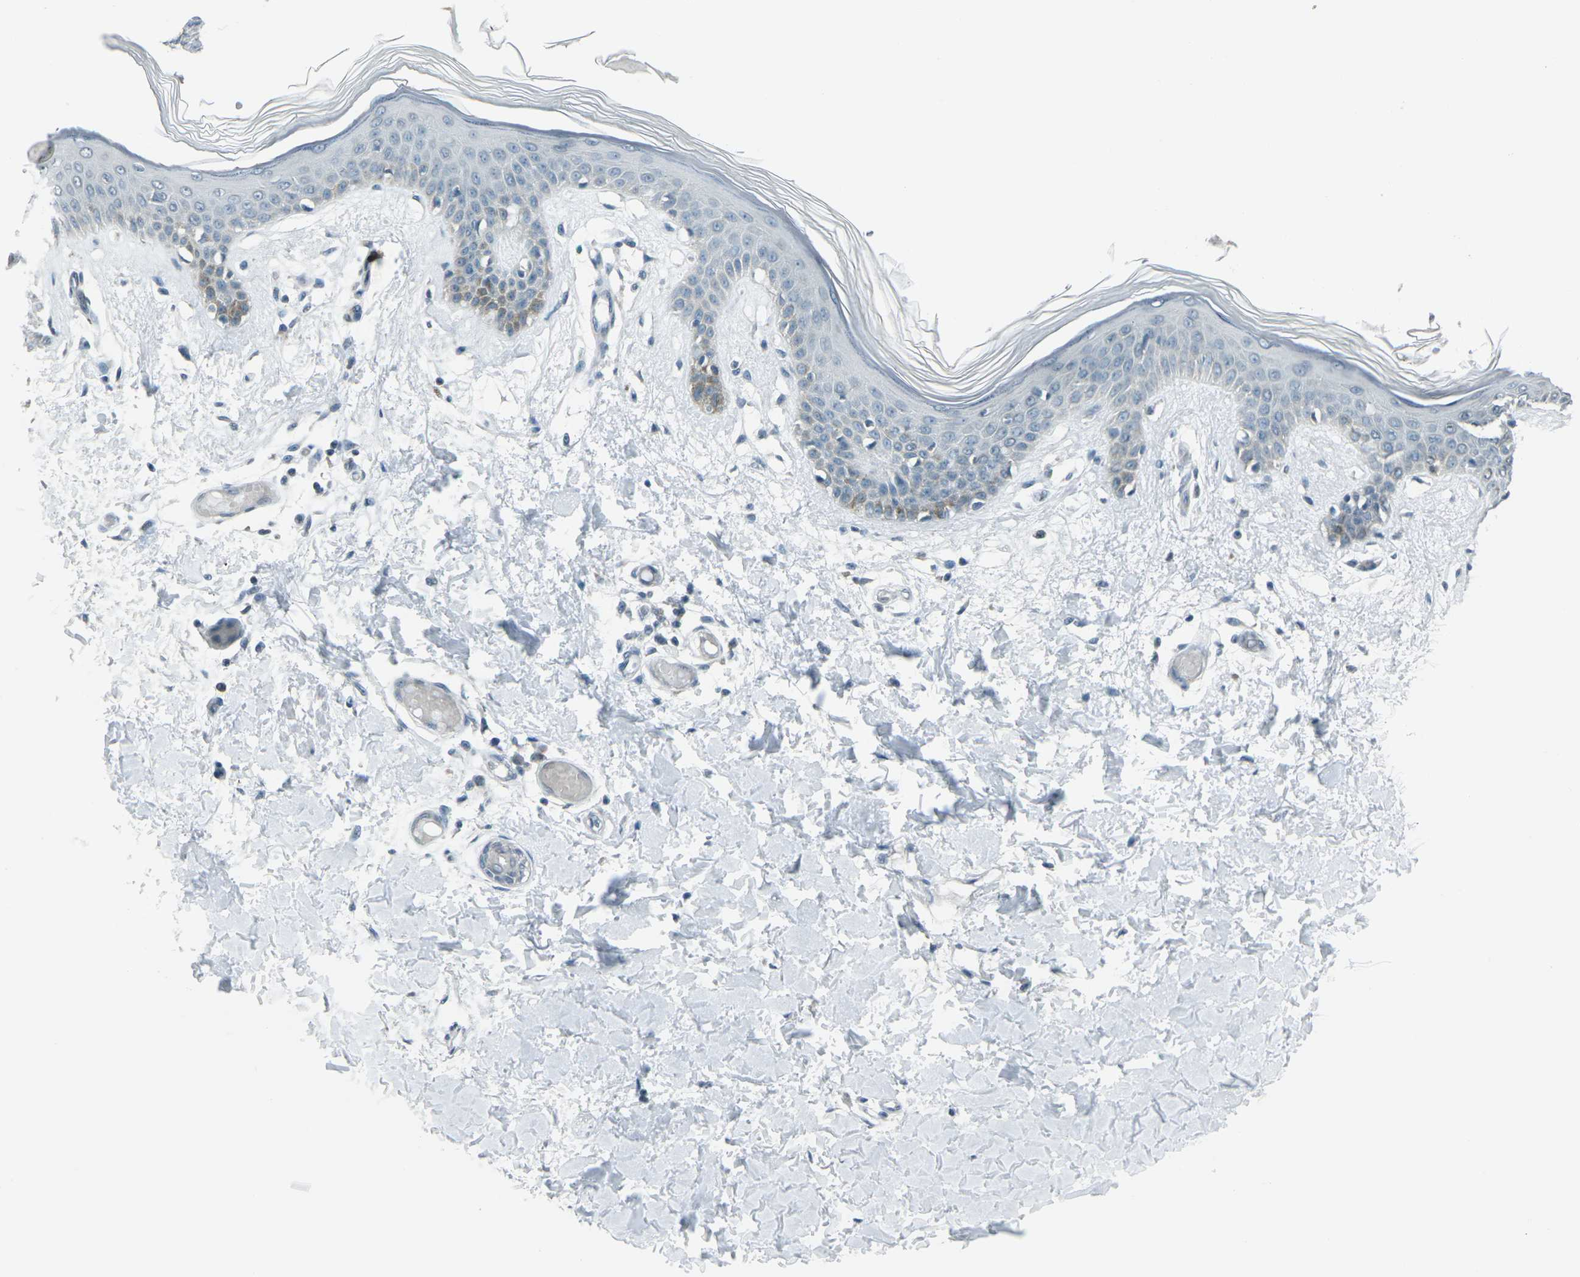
{"staining": {"intensity": "negative", "quantity": "none", "location": "none"}, "tissue": "skin", "cell_type": "Fibroblasts", "image_type": "normal", "snomed": [{"axis": "morphology", "description": "Normal tissue, NOS"}, {"axis": "topography", "description": "Skin"}], "caption": "This image is of unremarkable skin stained with immunohistochemistry to label a protein in brown with the nuclei are counter-stained blue. There is no staining in fibroblasts. Brightfield microscopy of immunohistochemistry stained with DAB (3,3'-diaminobenzidine) (brown) and hematoxylin (blue), captured at high magnification.", "gene": "H2BC1", "patient": {"sex": "male", "age": 53}}